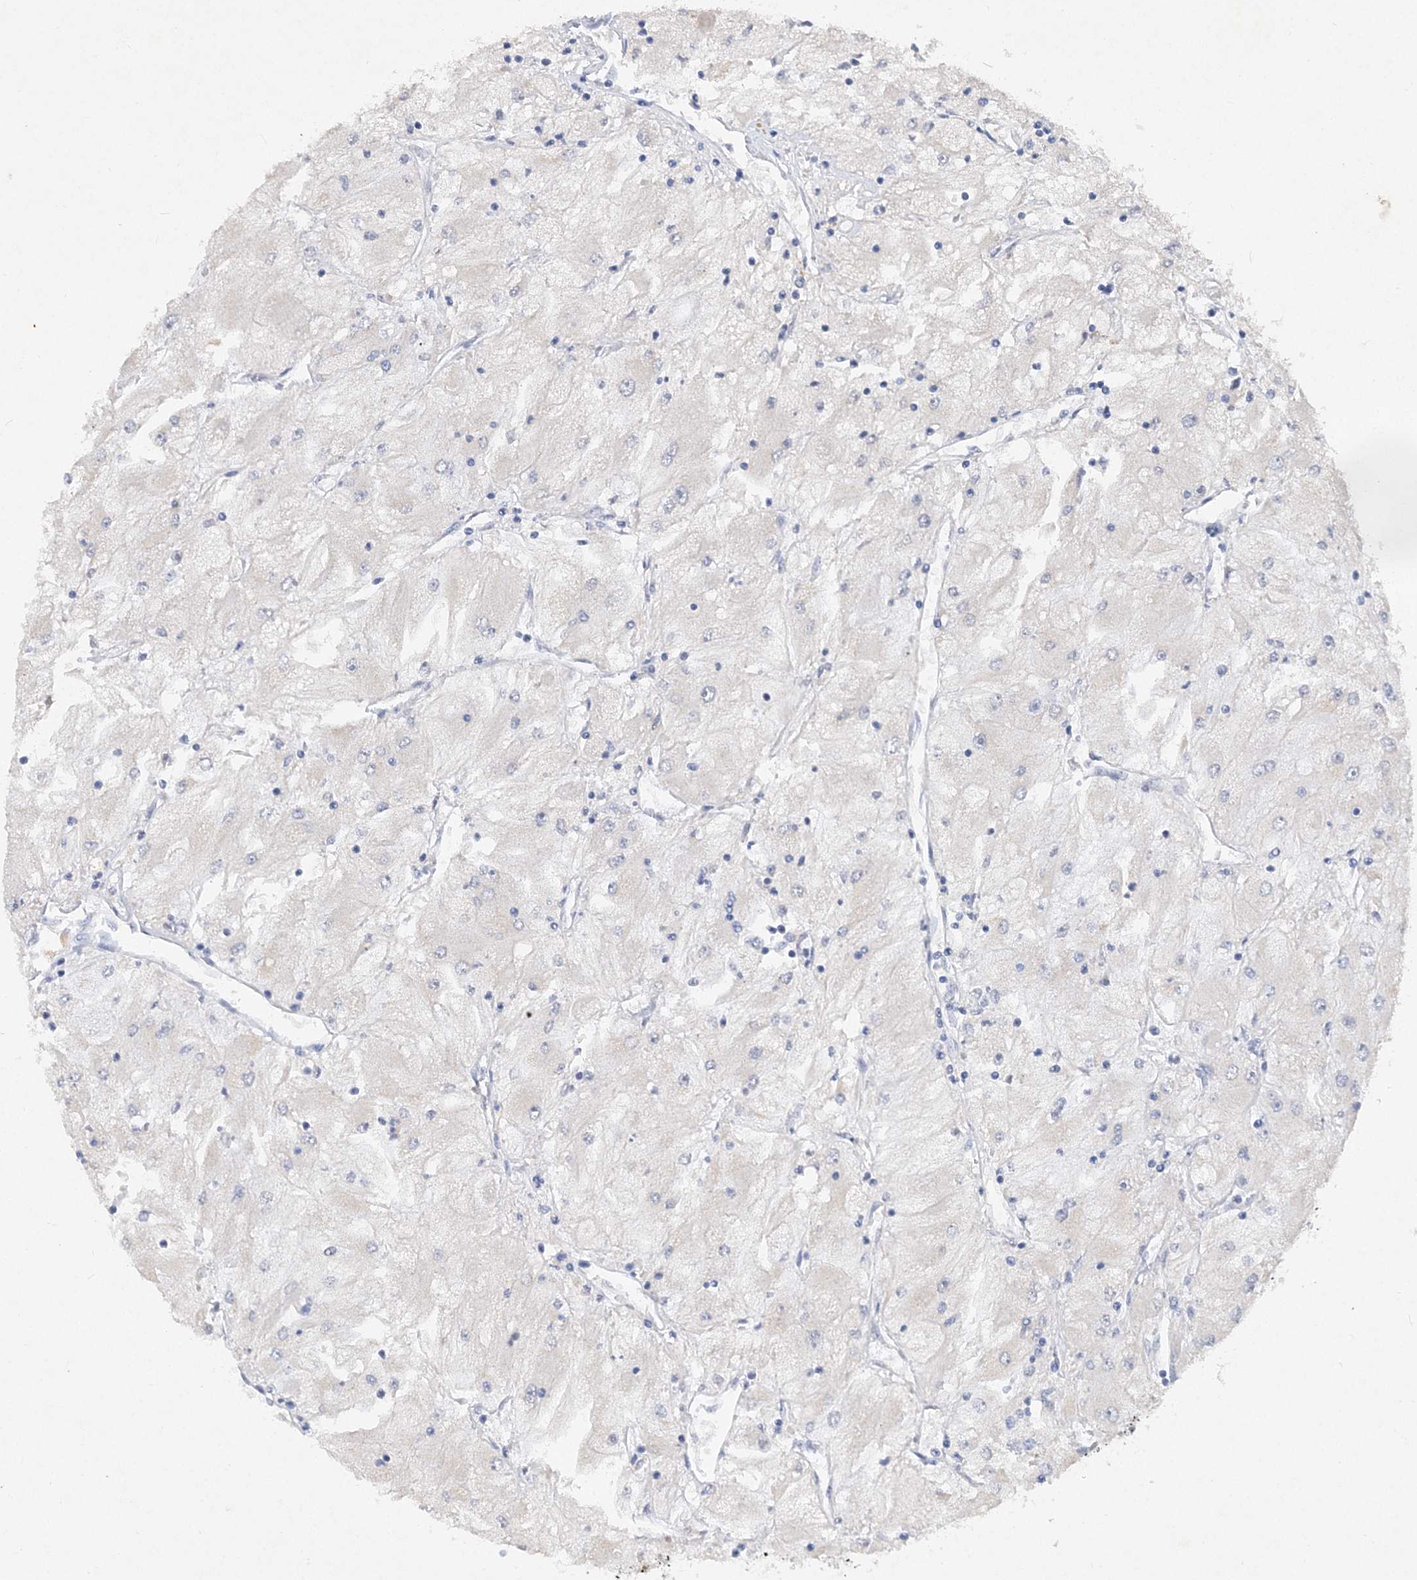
{"staining": {"intensity": "negative", "quantity": "none", "location": "none"}, "tissue": "renal cancer", "cell_type": "Tumor cells", "image_type": "cancer", "snomed": [{"axis": "morphology", "description": "Adenocarcinoma, NOS"}, {"axis": "topography", "description": "Kidney"}], "caption": "Immunohistochemistry (IHC) histopathology image of neoplastic tissue: adenocarcinoma (renal) stained with DAB reveals no significant protein expression in tumor cells.", "gene": "C11orf58", "patient": {"sex": "male", "age": 80}}